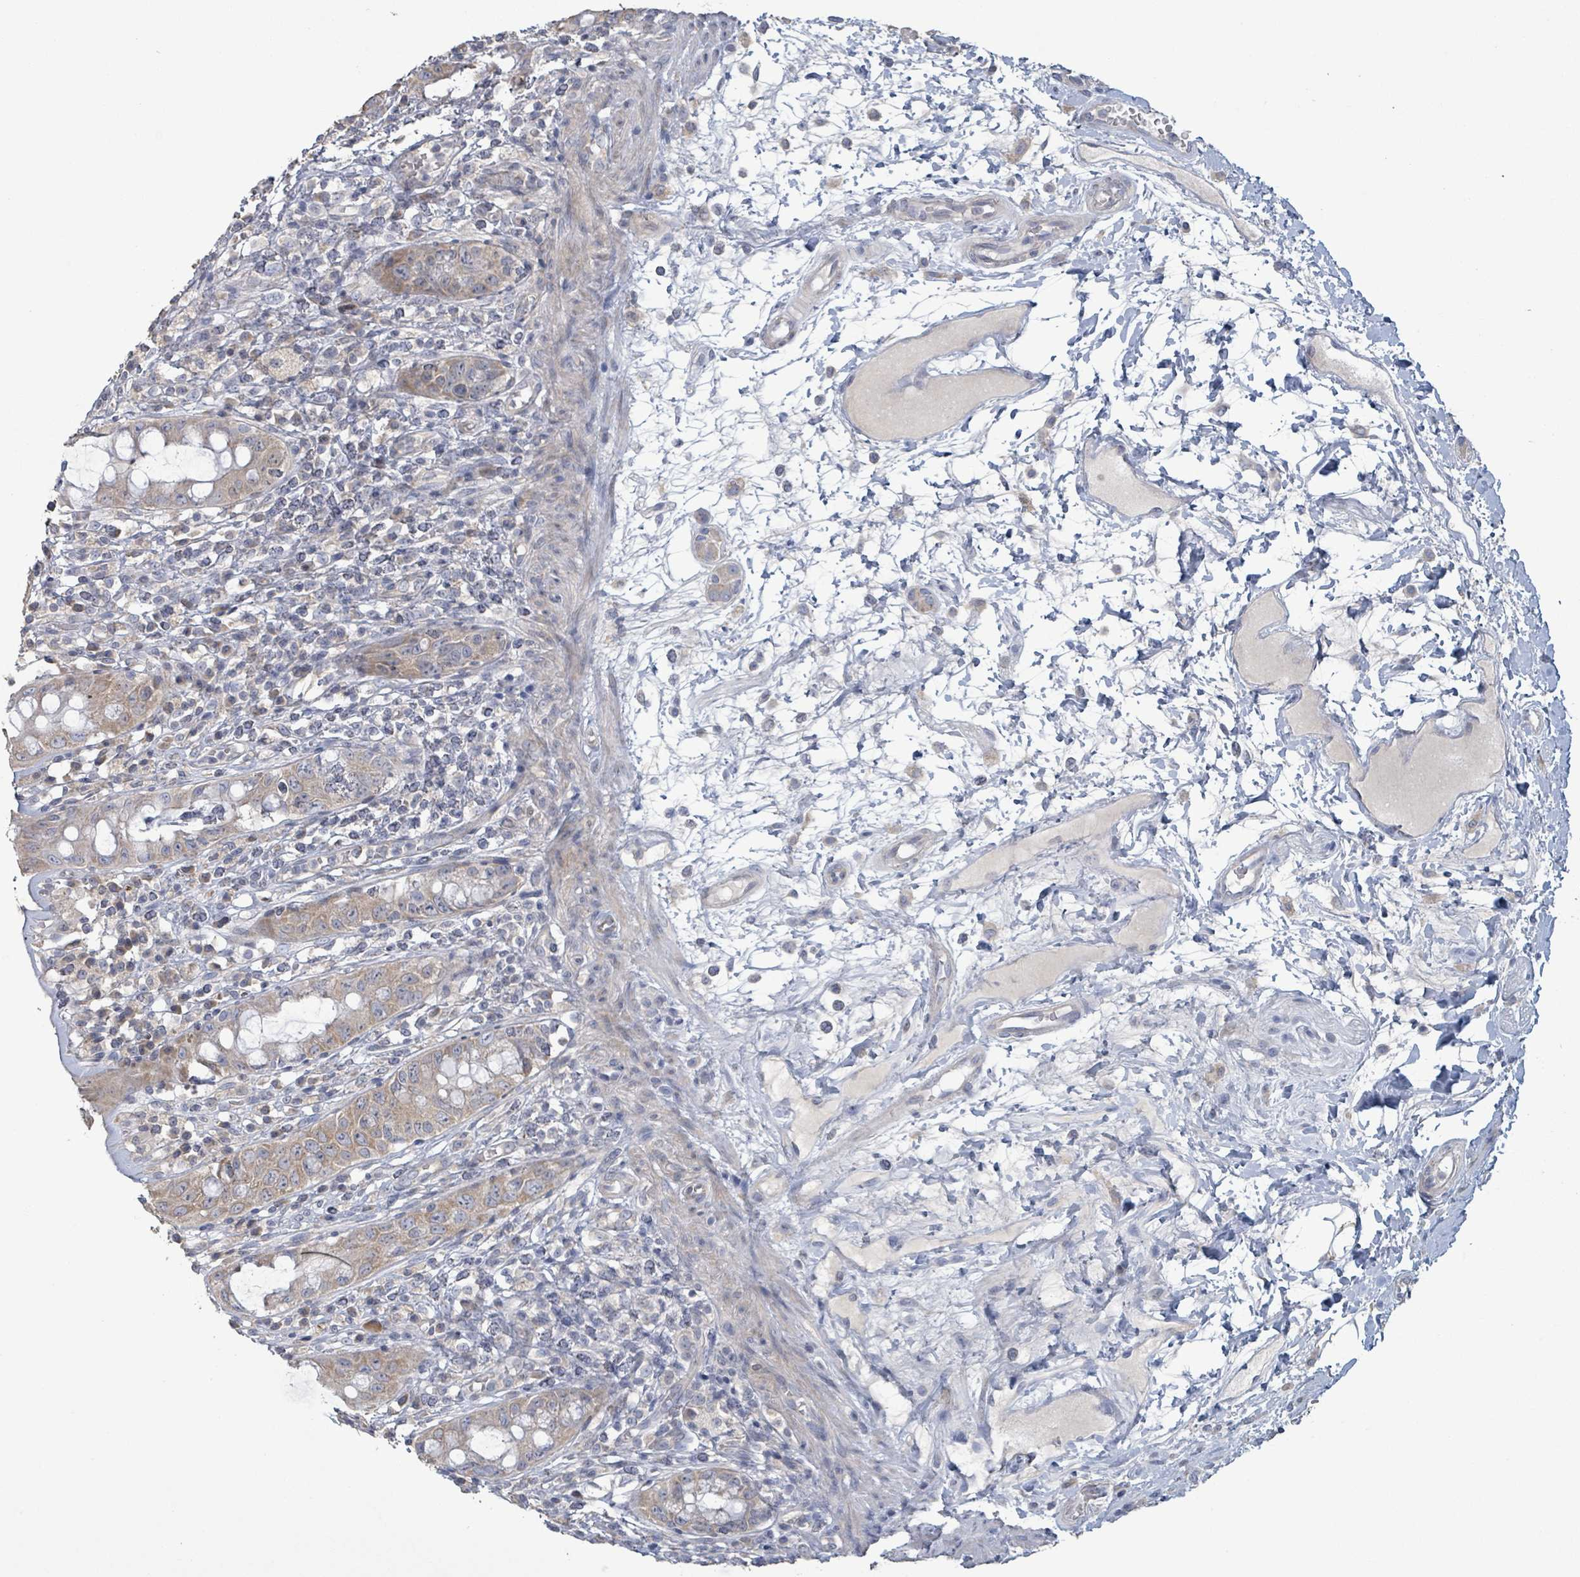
{"staining": {"intensity": "moderate", "quantity": "25%-75%", "location": "cytoplasmic/membranous"}, "tissue": "rectum", "cell_type": "Glandular cells", "image_type": "normal", "snomed": [{"axis": "morphology", "description": "Normal tissue, NOS"}, {"axis": "topography", "description": "Rectum"}], "caption": "High-power microscopy captured an immunohistochemistry photomicrograph of unremarkable rectum, revealing moderate cytoplasmic/membranous expression in approximately 25%-75% of glandular cells. The staining is performed using DAB brown chromogen to label protein expression. The nuclei are counter-stained blue using hematoxylin.", "gene": "RPL32", "patient": {"sex": "female", "age": 57}}